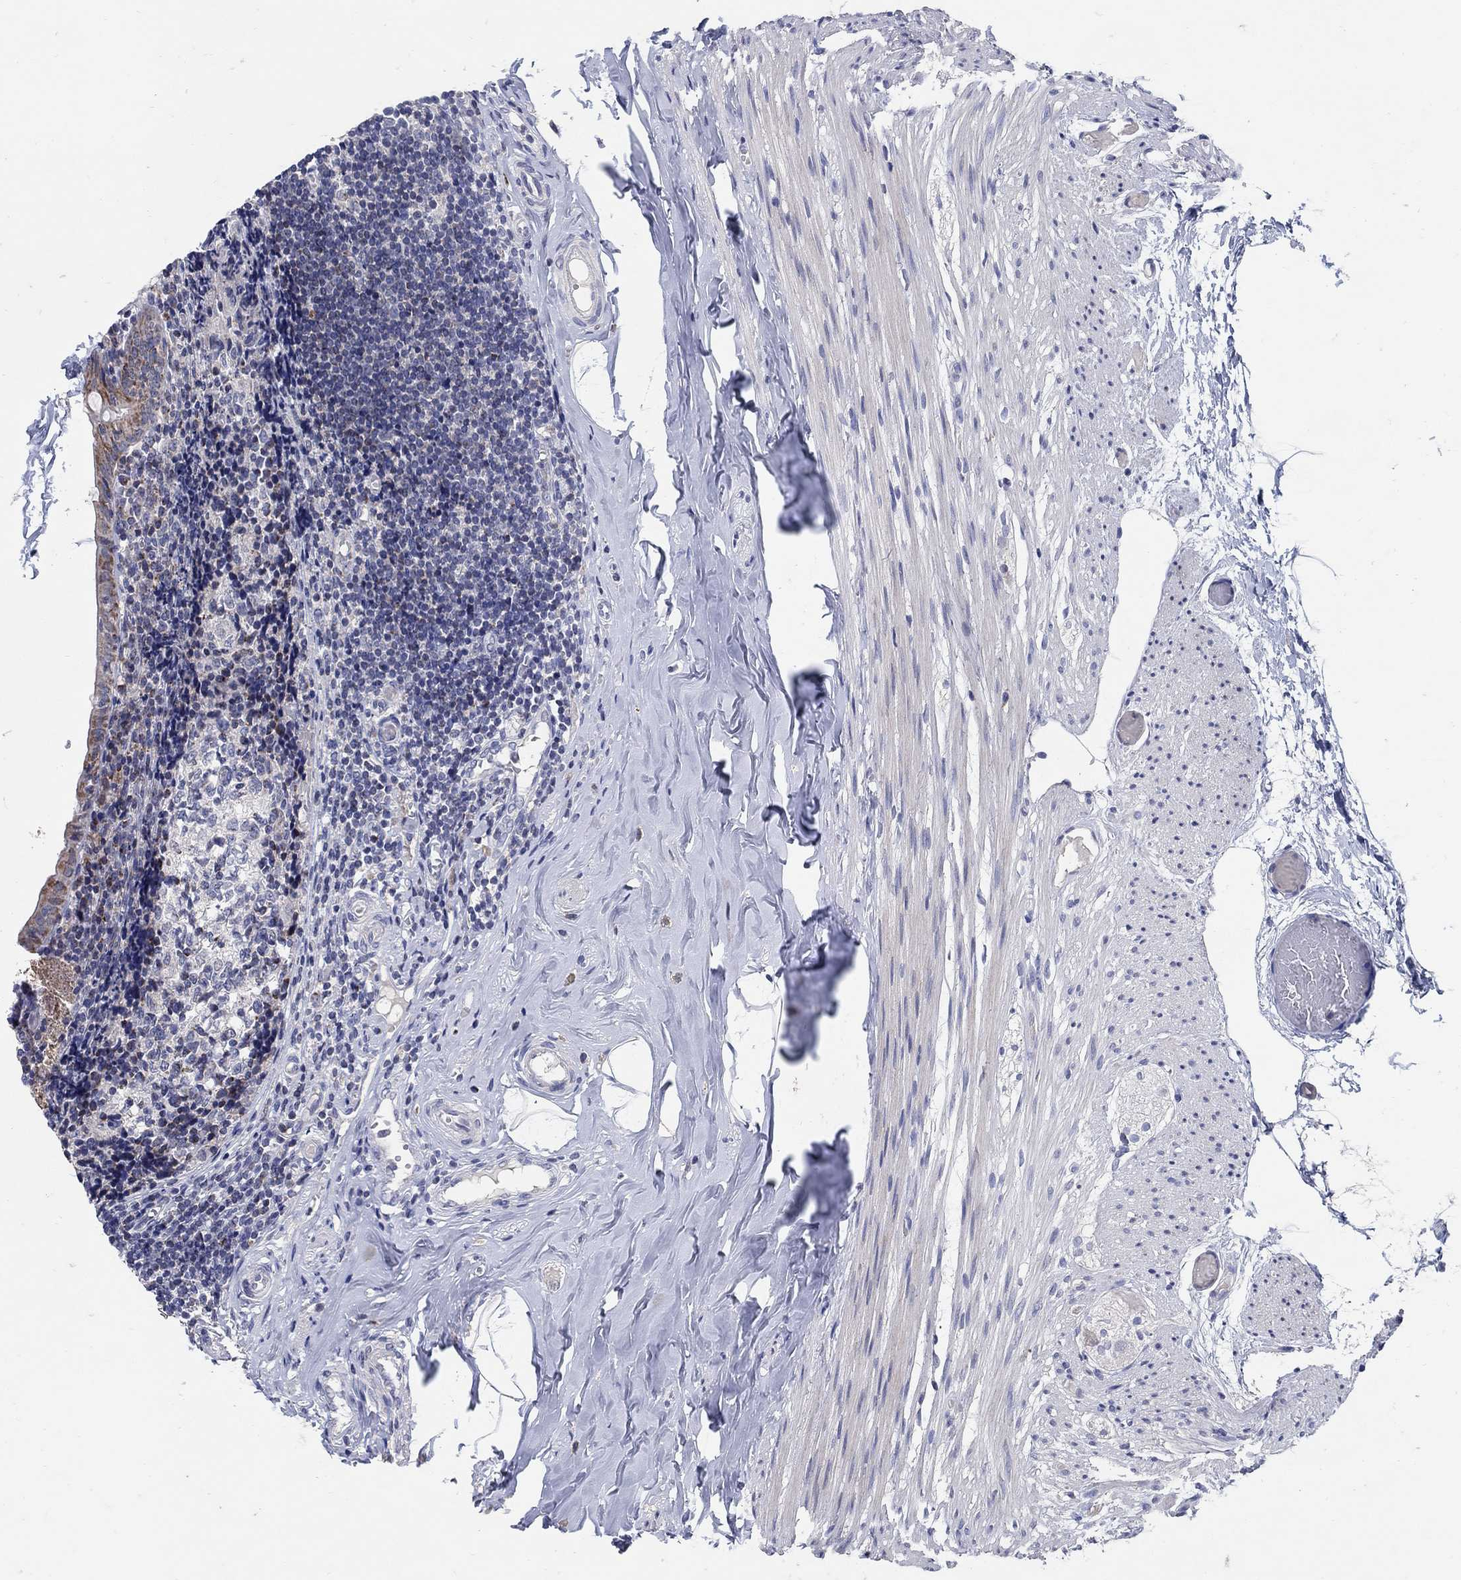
{"staining": {"intensity": "moderate", "quantity": "25%-75%", "location": "cytoplasmic/membranous"}, "tissue": "appendix", "cell_type": "Glandular cells", "image_type": "normal", "snomed": [{"axis": "morphology", "description": "Normal tissue, NOS"}, {"axis": "topography", "description": "Appendix"}], "caption": "Appendix stained for a protein shows moderate cytoplasmic/membranous positivity in glandular cells. (DAB IHC with brightfield microscopy, high magnification).", "gene": "HMX2", "patient": {"sex": "female", "age": 23}}